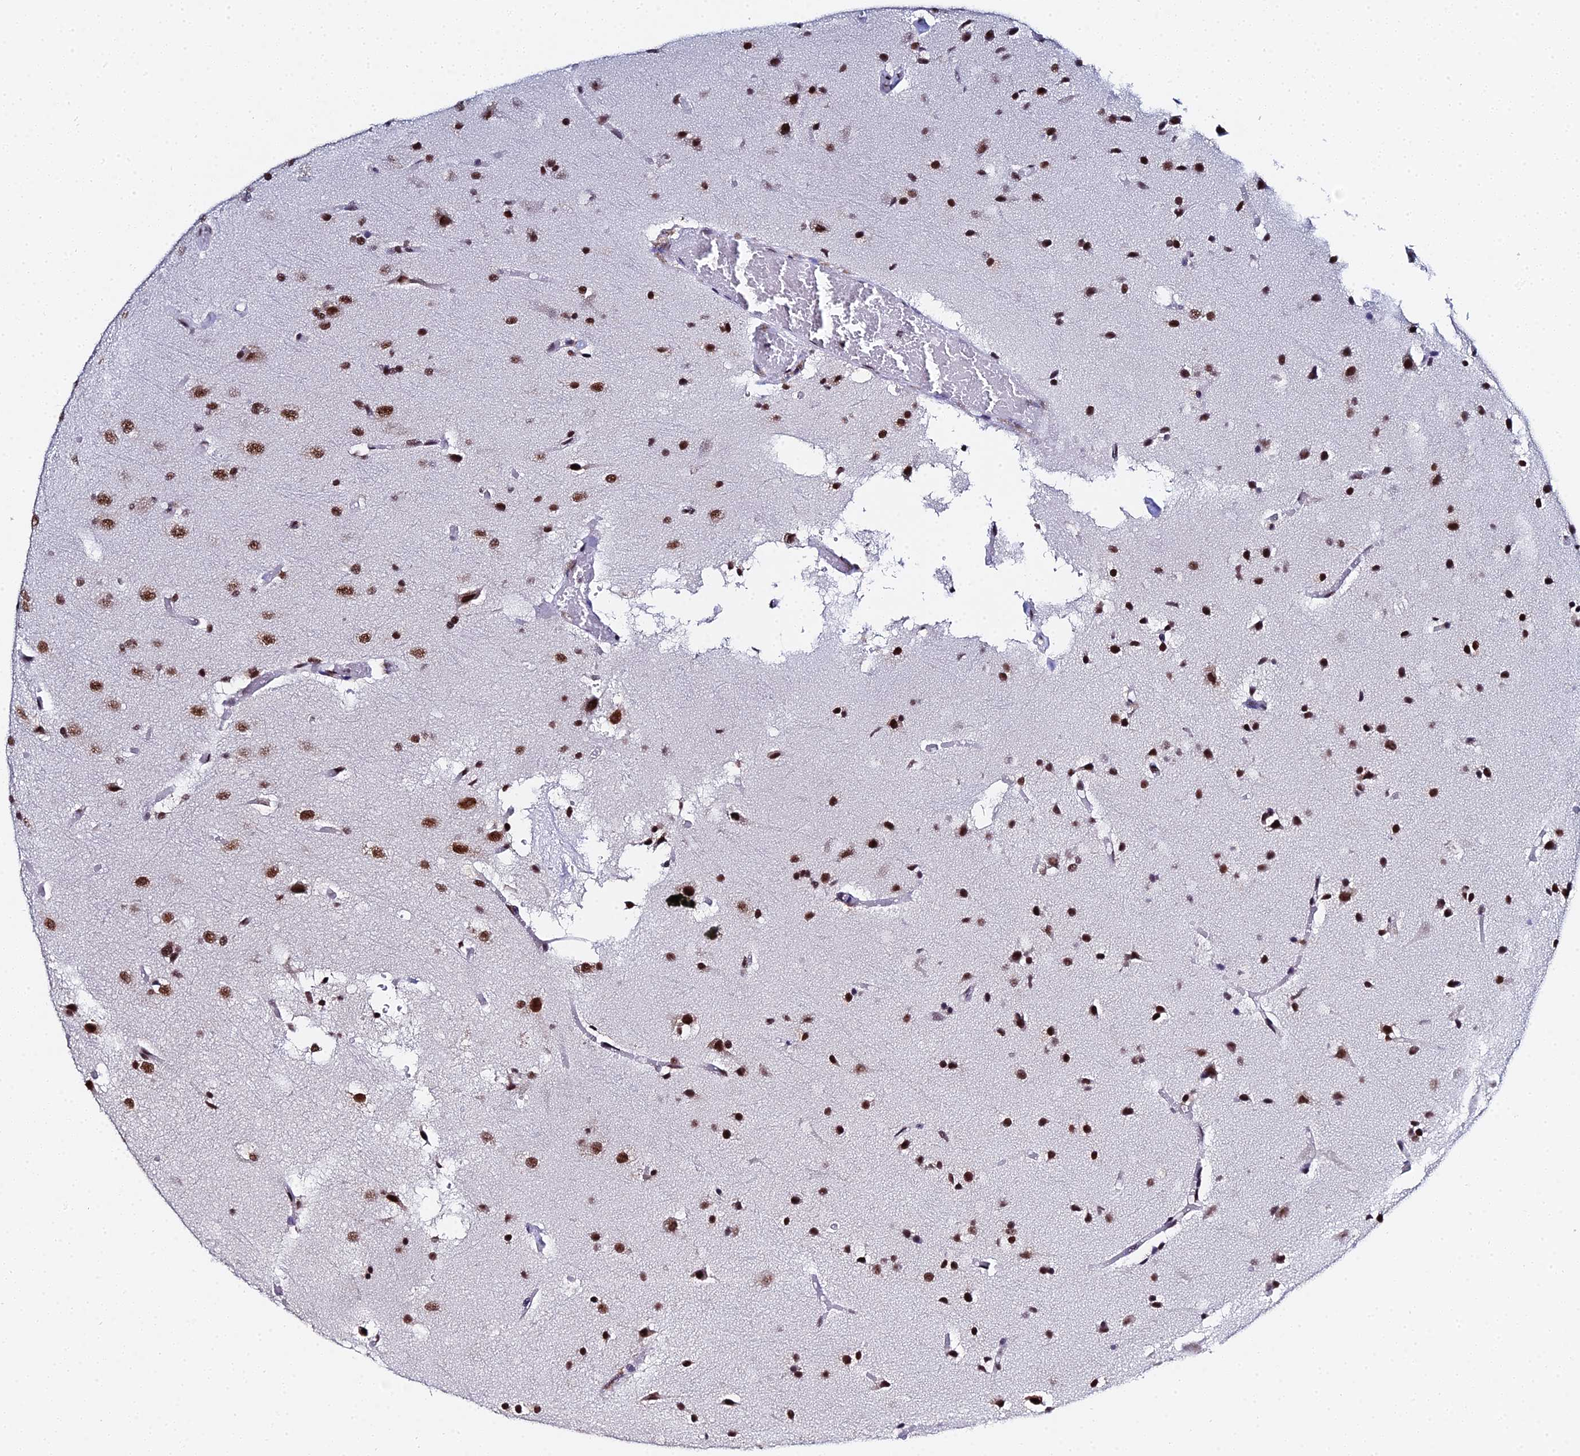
{"staining": {"intensity": "strong", "quantity": ">75%", "location": "nuclear"}, "tissue": "glioma", "cell_type": "Tumor cells", "image_type": "cancer", "snomed": [{"axis": "morphology", "description": "Glioma, malignant, High grade"}, {"axis": "topography", "description": "Brain"}], "caption": "Strong nuclear staining for a protein is appreciated in about >75% of tumor cells of malignant glioma (high-grade) using immunohistochemistry (IHC).", "gene": "MAGOHB", "patient": {"sex": "female", "age": 50}}